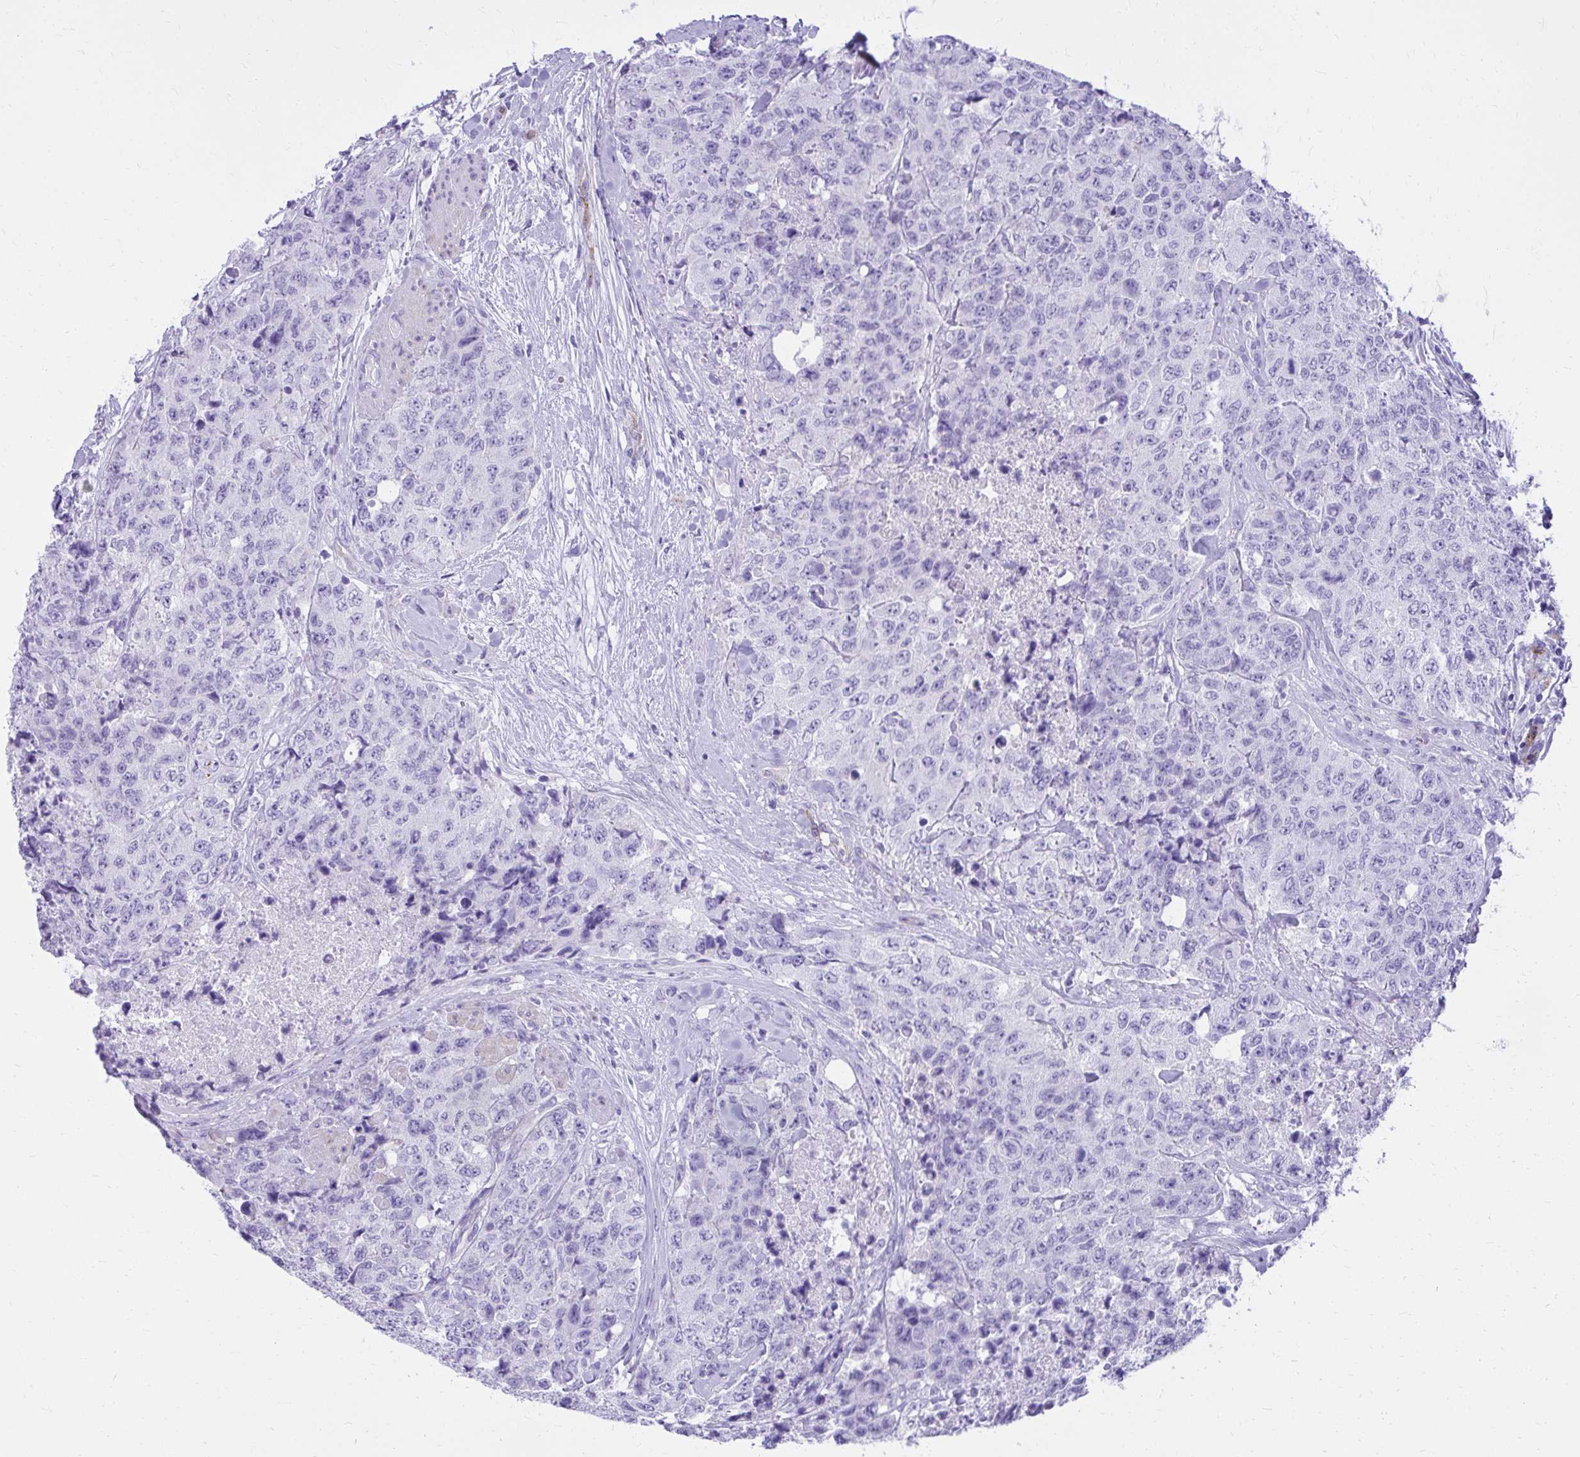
{"staining": {"intensity": "negative", "quantity": "none", "location": "none"}, "tissue": "urothelial cancer", "cell_type": "Tumor cells", "image_type": "cancer", "snomed": [{"axis": "morphology", "description": "Urothelial carcinoma, High grade"}, {"axis": "topography", "description": "Urinary bladder"}], "caption": "The immunohistochemistry micrograph has no significant positivity in tumor cells of urothelial carcinoma (high-grade) tissue. The staining was performed using DAB to visualize the protein expression in brown, while the nuclei were stained in blue with hematoxylin (Magnification: 20x).", "gene": "PELI3", "patient": {"sex": "female", "age": 78}}